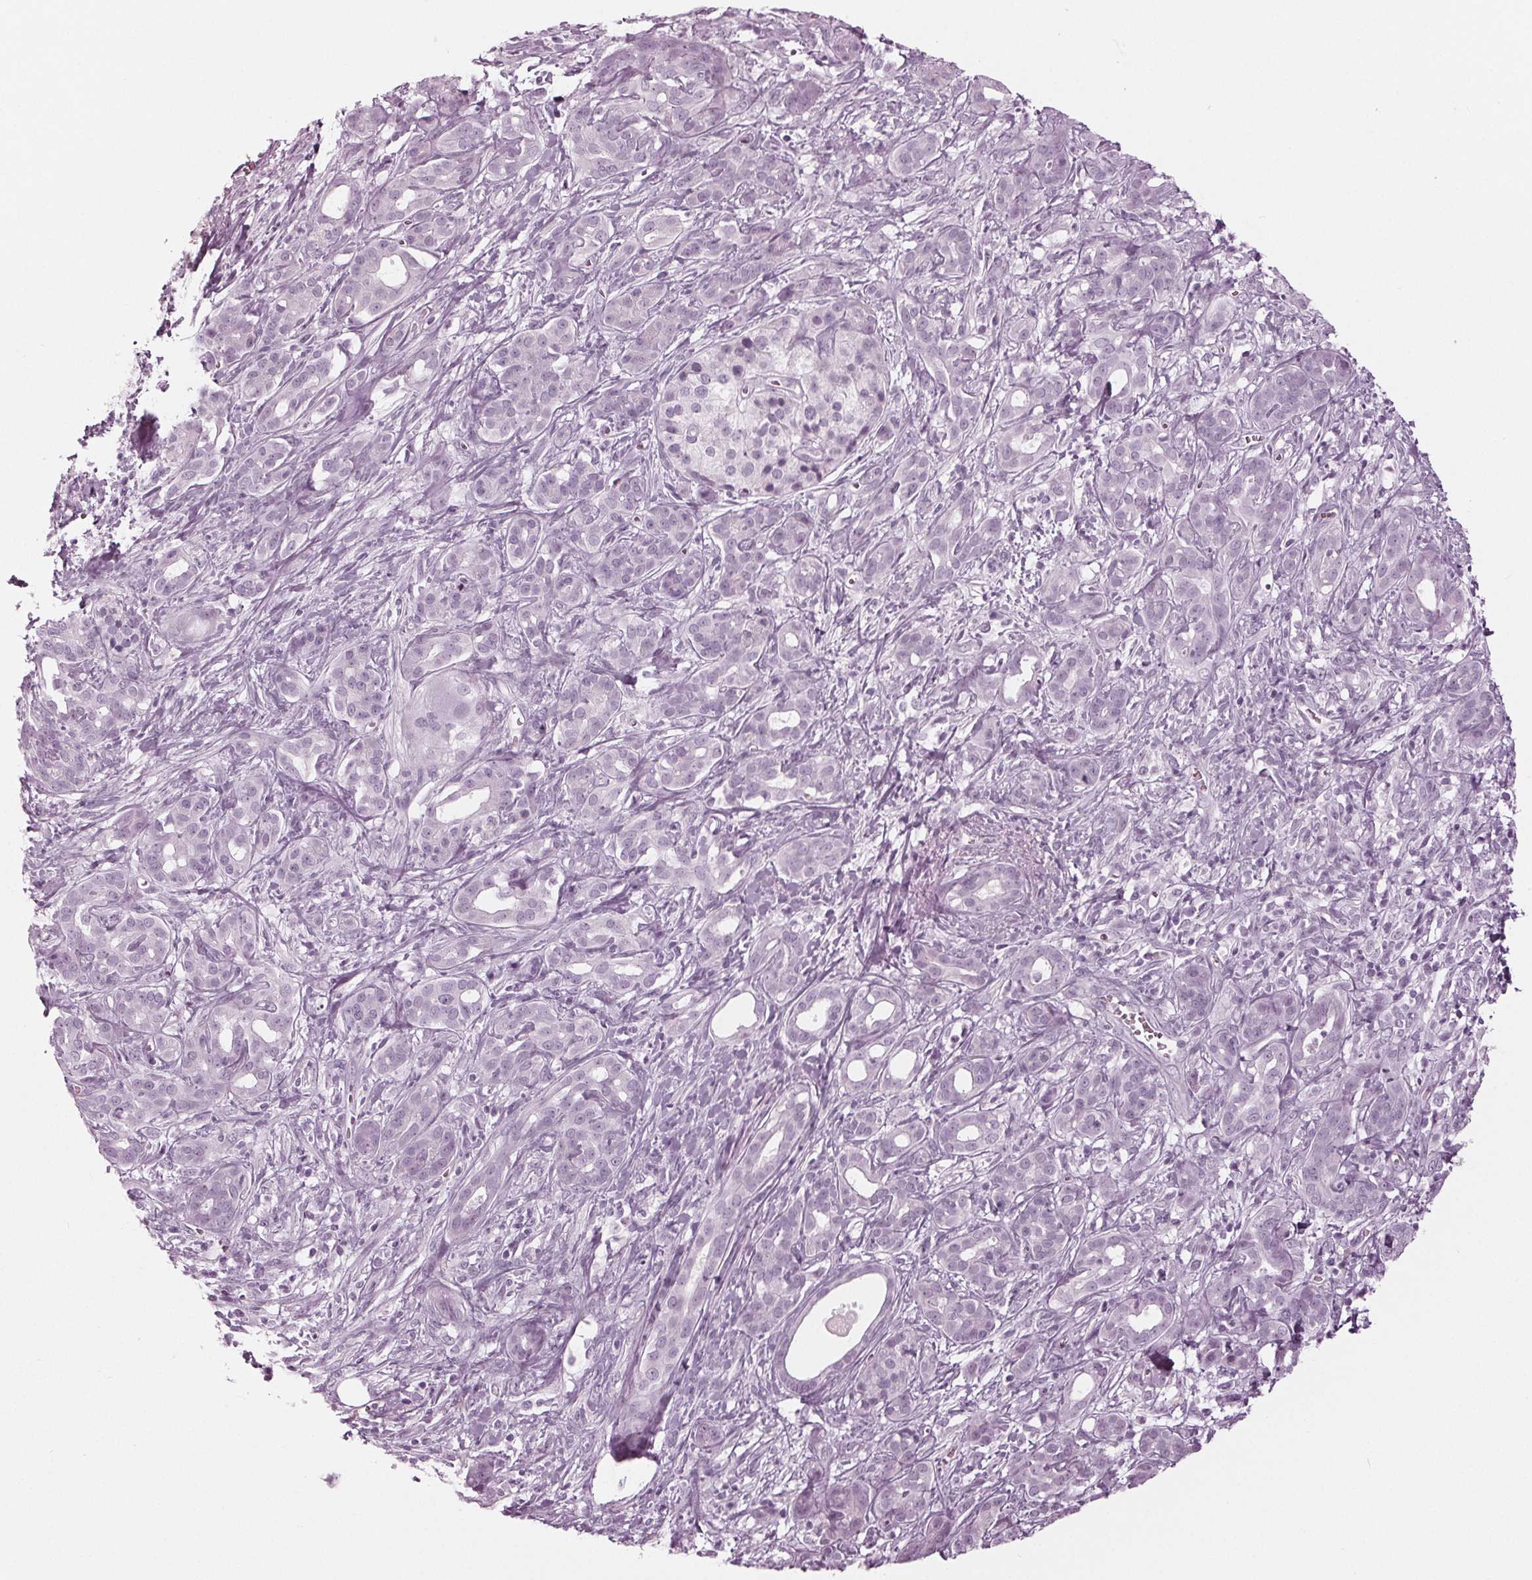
{"staining": {"intensity": "negative", "quantity": "none", "location": "none"}, "tissue": "pancreatic cancer", "cell_type": "Tumor cells", "image_type": "cancer", "snomed": [{"axis": "morphology", "description": "Adenocarcinoma, NOS"}, {"axis": "topography", "description": "Pancreas"}], "caption": "This image is of adenocarcinoma (pancreatic) stained with immunohistochemistry (IHC) to label a protein in brown with the nuclei are counter-stained blue. There is no positivity in tumor cells.", "gene": "KRT28", "patient": {"sex": "male", "age": 61}}